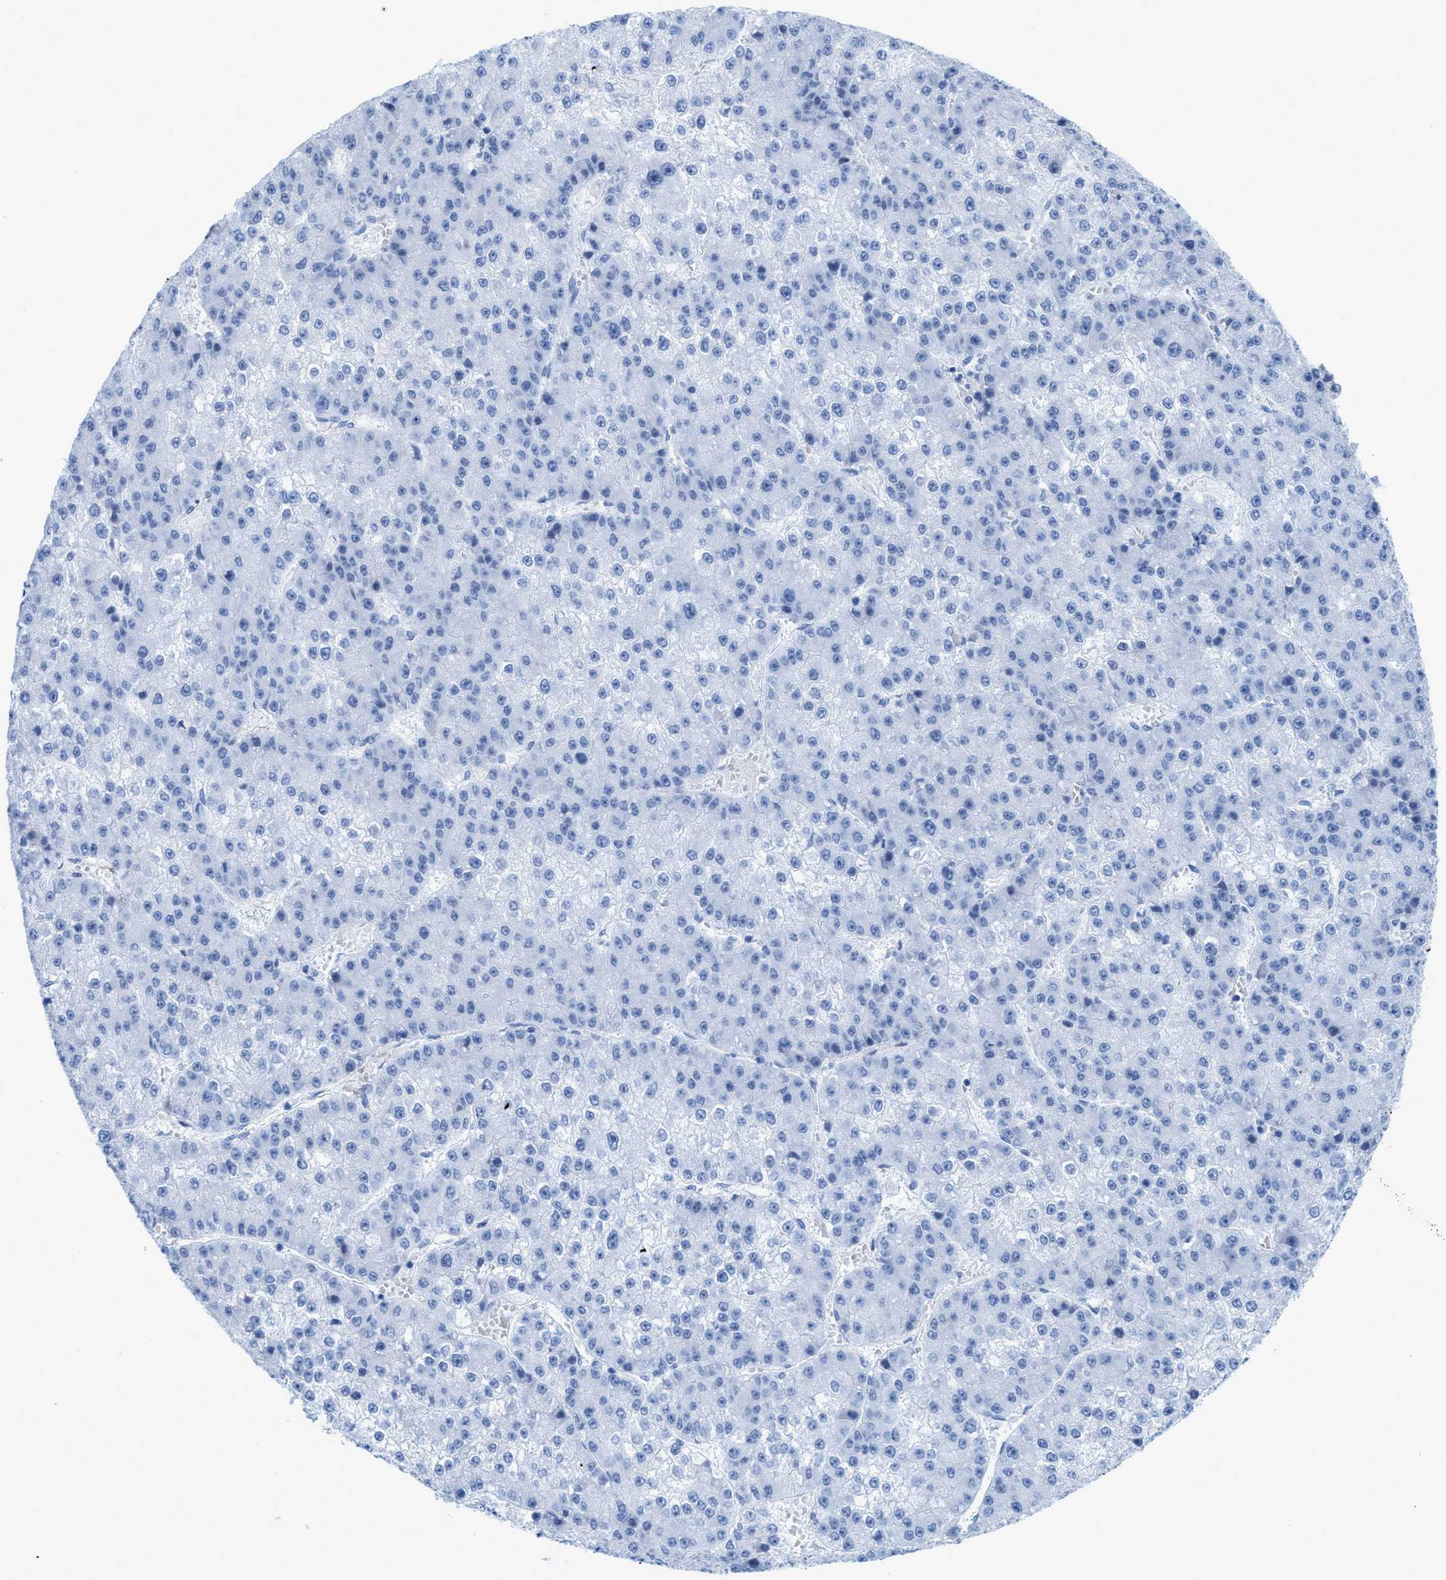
{"staining": {"intensity": "negative", "quantity": "none", "location": "none"}, "tissue": "liver cancer", "cell_type": "Tumor cells", "image_type": "cancer", "snomed": [{"axis": "morphology", "description": "Carcinoma, Hepatocellular, NOS"}, {"axis": "topography", "description": "Liver"}], "caption": "Histopathology image shows no protein staining in tumor cells of liver cancer tissue.", "gene": "TAGLN", "patient": {"sex": "female", "age": 73}}